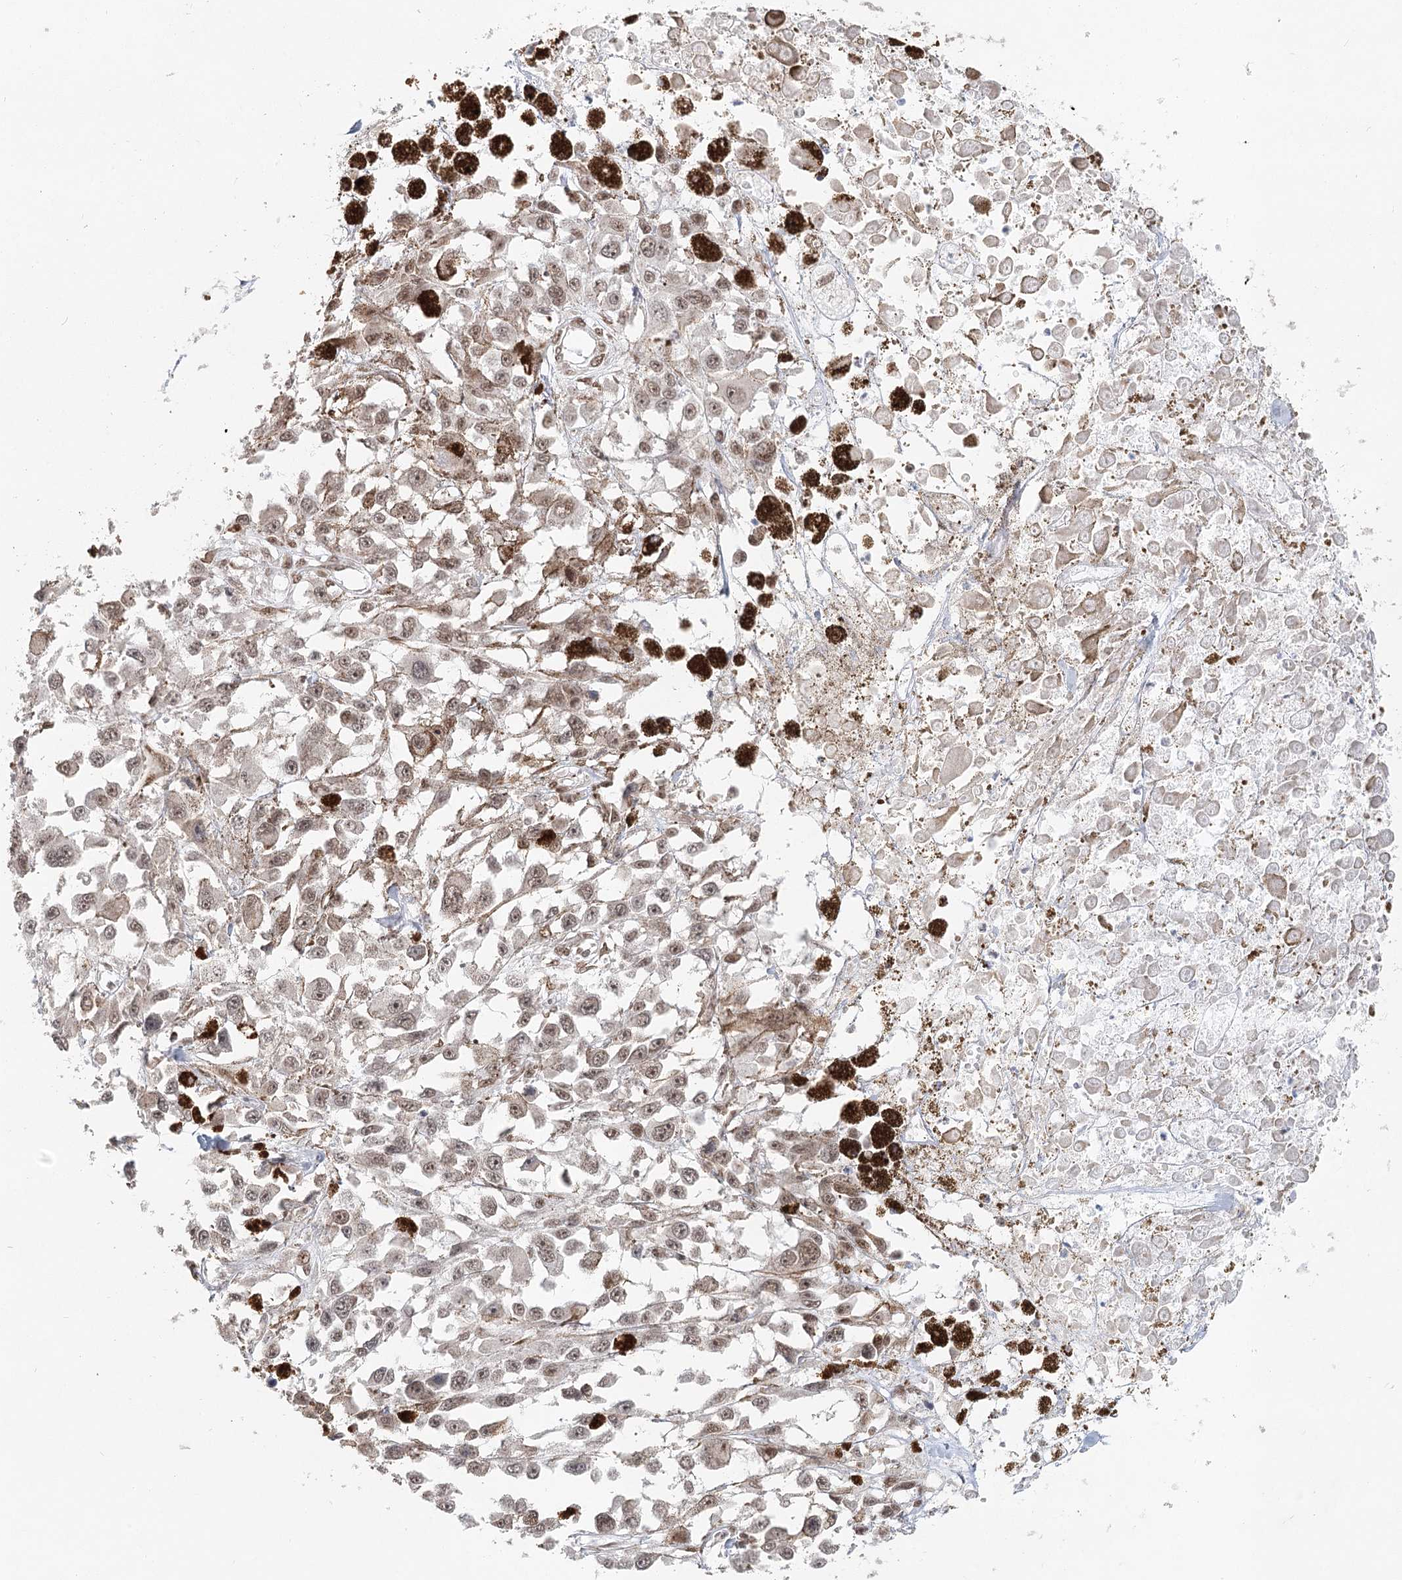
{"staining": {"intensity": "weak", "quantity": ">75%", "location": "nuclear"}, "tissue": "melanoma", "cell_type": "Tumor cells", "image_type": "cancer", "snomed": [{"axis": "morphology", "description": "Malignant melanoma, Metastatic site"}, {"axis": "topography", "description": "Lymph node"}], "caption": "A low amount of weak nuclear staining is identified in about >75% of tumor cells in melanoma tissue.", "gene": "BNIP5", "patient": {"sex": "male", "age": 59}}